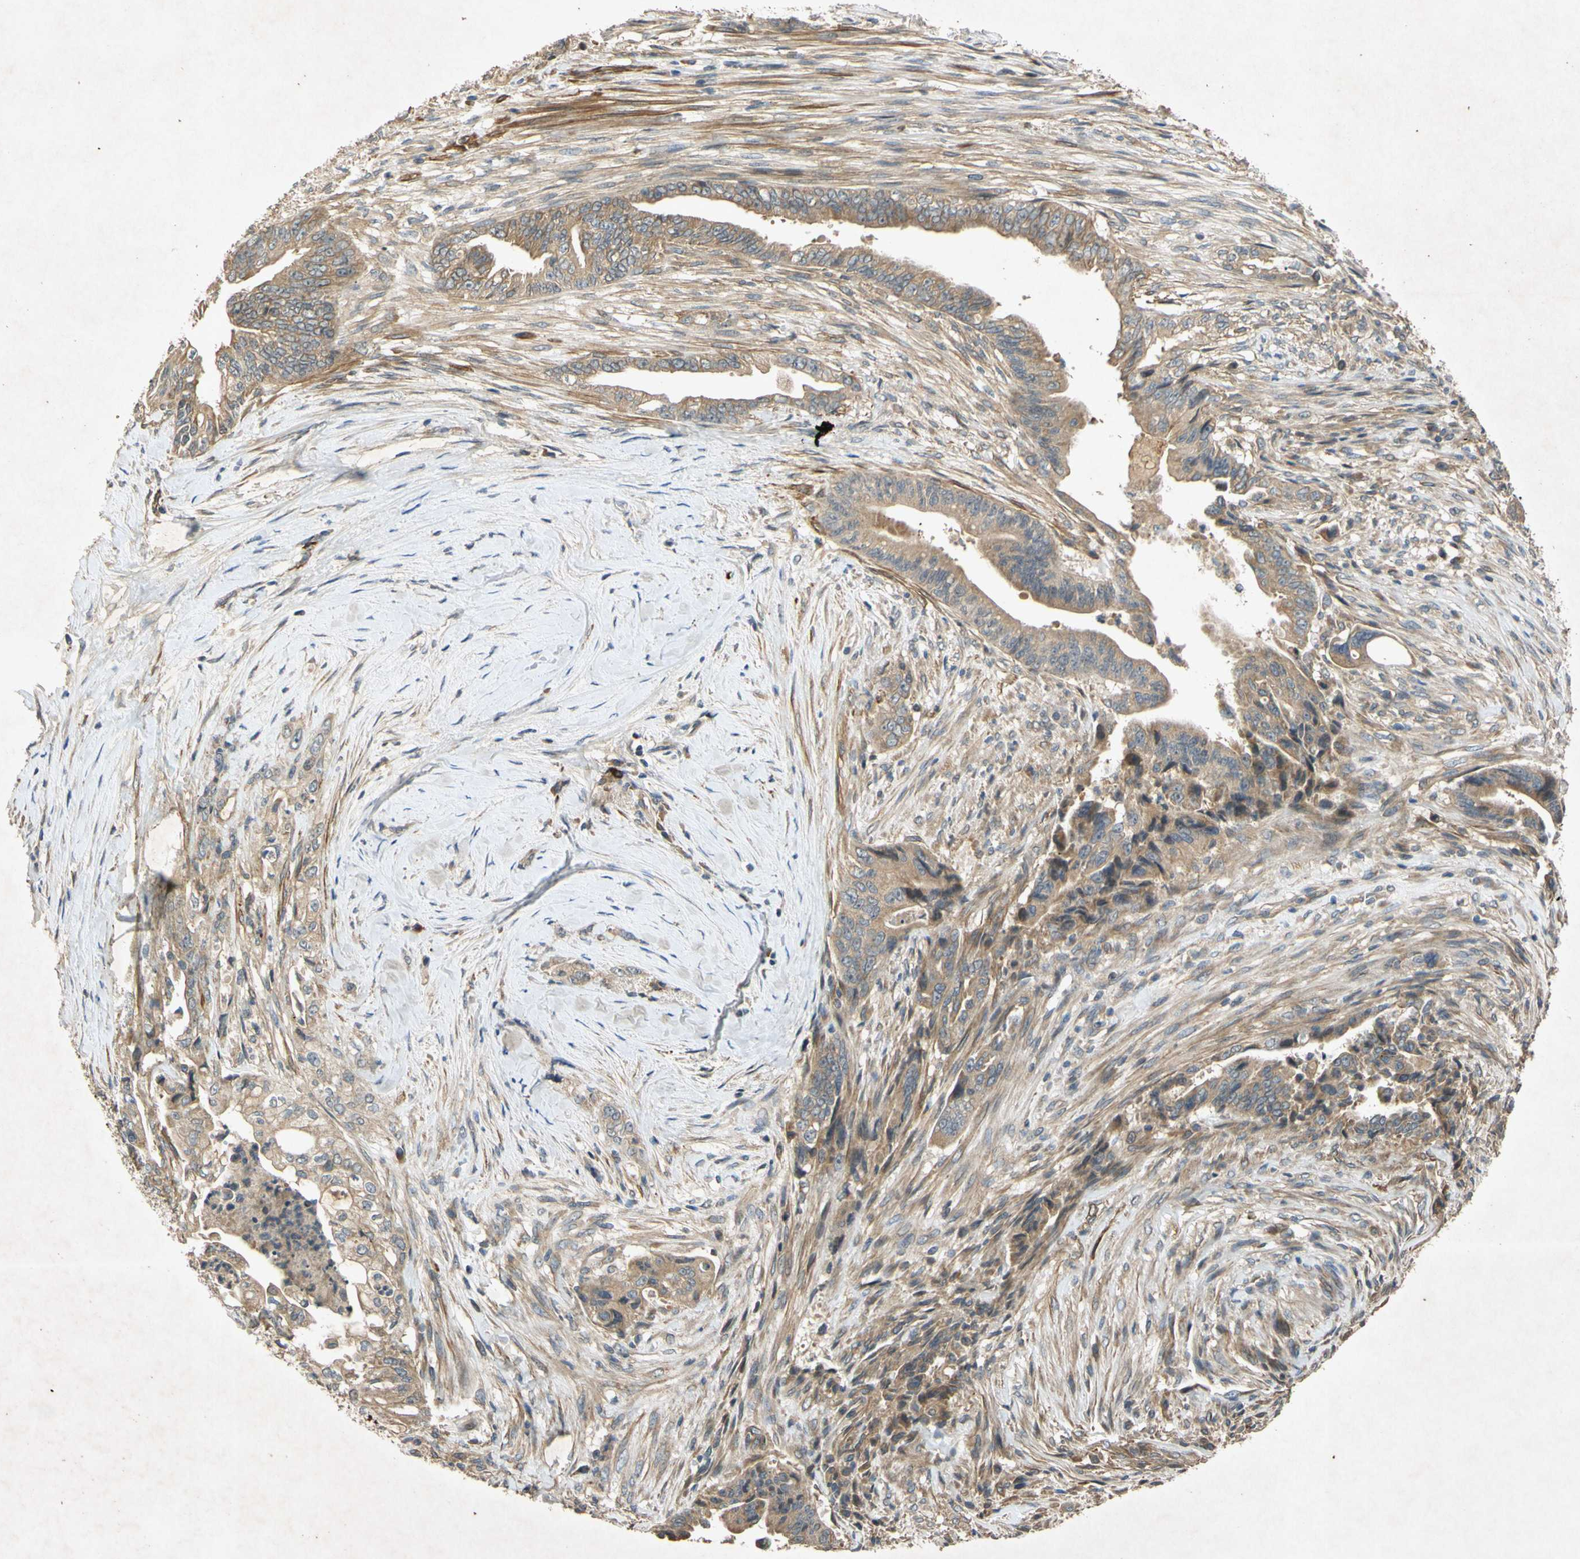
{"staining": {"intensity": "moderate", "quantity": ">75%", "location": "cytoplasmic/membranous"}, "tissue": "pancreatic cancer", "cell_type": "Tumor cells", "image_type": "cancer", "snomed": [{"axis": "morphology", "description": "Adenocarcinoma, NOS"}, {"axis": "topography", "description": "Pancreas"}], "caption": "DAB (3,3'-diaminobenzidine) immunohistochemical staining of pancreatic adenocarcinoma reveals moderate cytoplasmic/membranous protein staining in approximately >75% of tumor cells.", "gene": "PARD6A", "patient": {"sex": "male", "age": 70}}